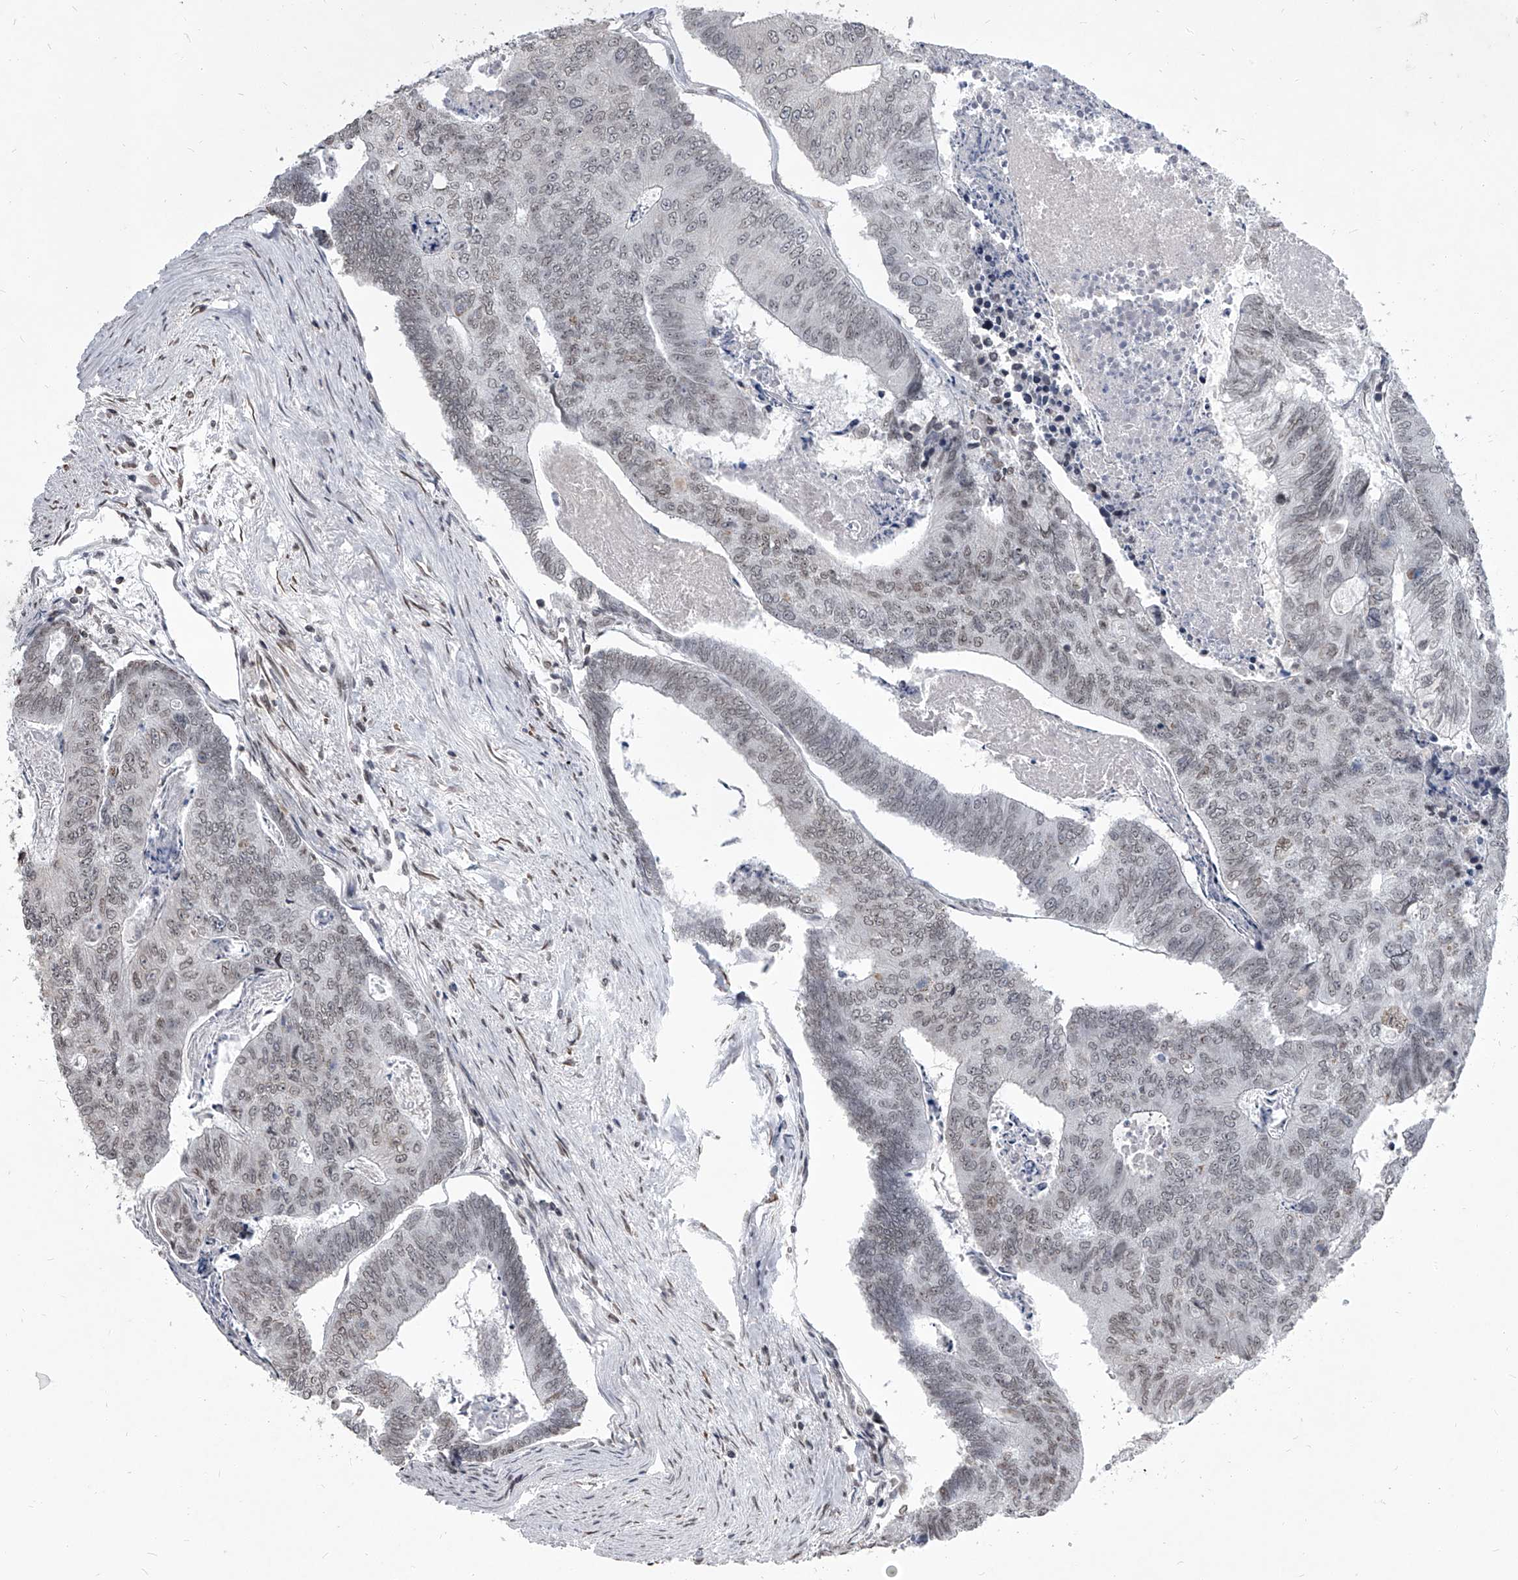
{"staining": {"intensity": "weak", "quantity": "25%-75%", "location": "nuclear"}, "tissue": "colorectal cancer", "cell_type": "Tumor cells", "image_type": "cancer", "snomed": [{"axis": "morphology", "description": "Adenocarcinoma, NOS"}, {"axis": "topography", "description": "Colon"}], "caption": "Protein staining of adenocarcinoma (colorectal) tissue displays weak nuclear expression in approximately 25%-75% of tumor cells. The staining is performed using DAB brown chromogen to label protein expression. The nuclei are counter-stained blue using hematoxylin.", "gene": "PPIL4", "patient": {"sex": "female", "age": 67}}